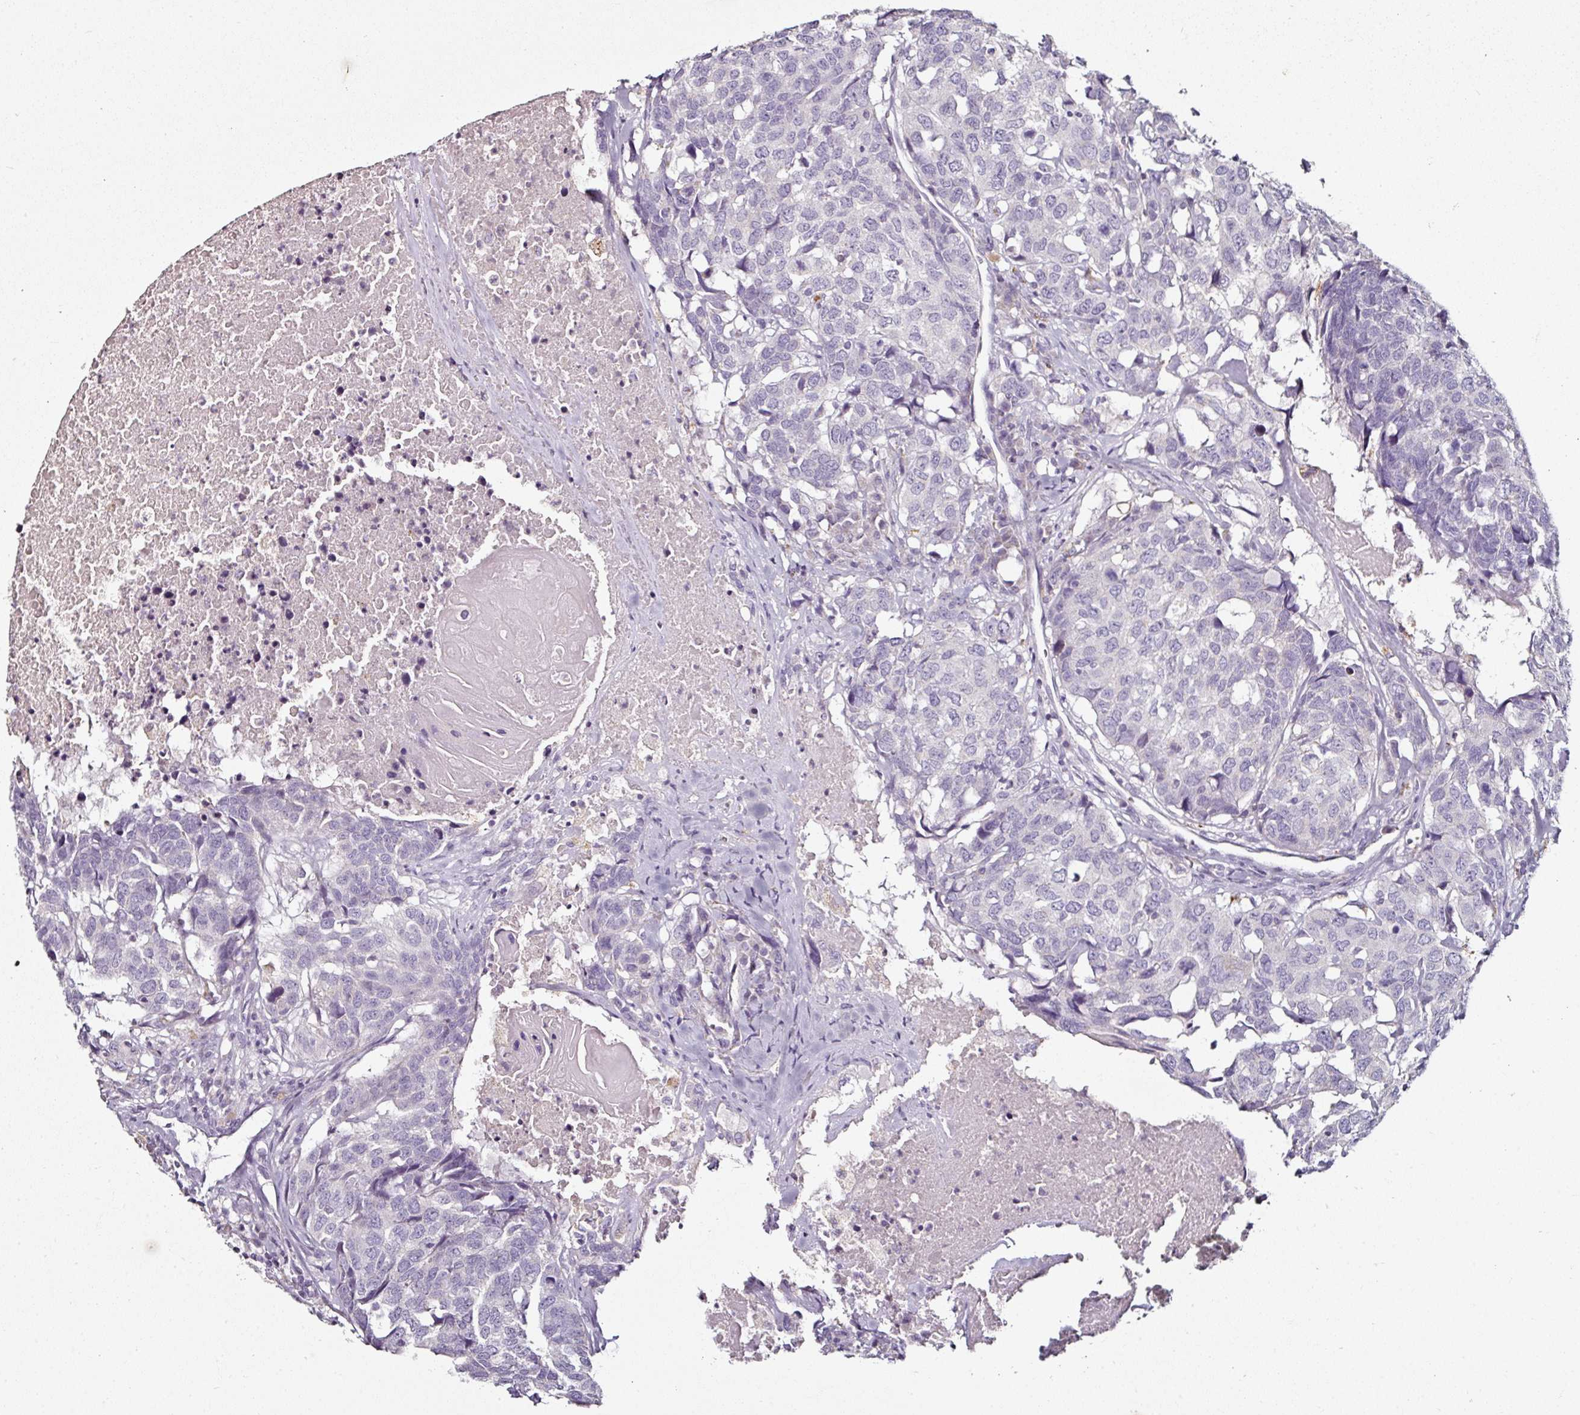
{"staining": {"intensity": "negative", "quantity": "none", "location": "none"}, "tissue": "head and neck cancer", "cell_type": "Tumor cells", "image_type": "cancer", "snomed": [{"axis": "morphology", "description": "Squamous cell carcinoma, NOS"}, {"axis": "topography", "description": "Head-Neck"}], "caption": "Squamous cell carcinoma (head and neck) was stained to show a protein in brown. There is no significant positivity in tumor cells.", "gene": "CAP2", "patient": {"sex": "male", "age": 66}}